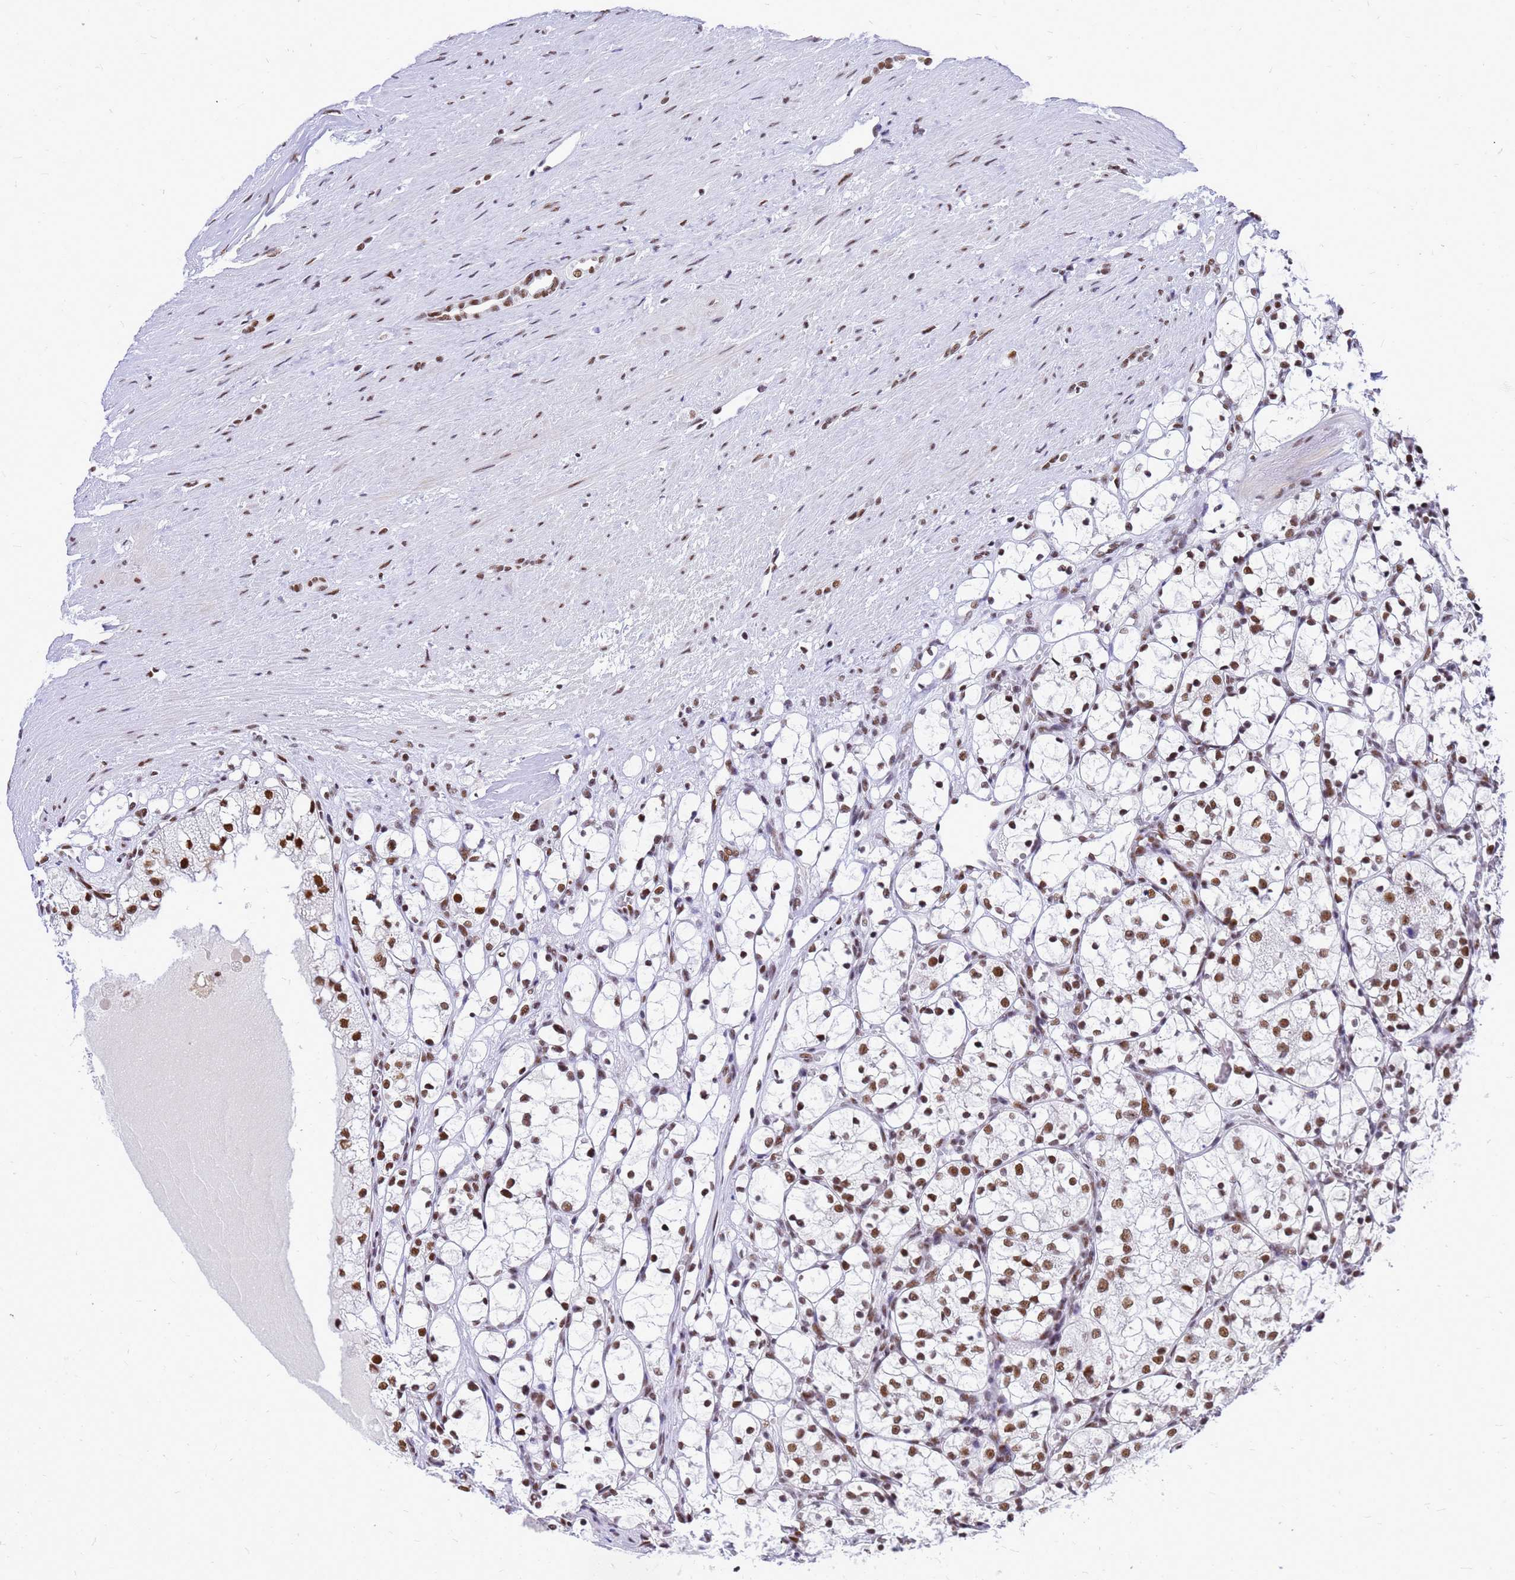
{"staining": {"intensity": "moderate", "quantity": ">75%", "location": "nuclear"}, "tissue": "renal cancer", "cell_type": "Tumor cells", "image_type": "cancer", "snomed": [{"axis": "morphology", "description": "Adenocarcinoma, NOS"}, {"axis": "topography", "description": "Kidney"}], "caption": "Immunohistochemistry of human adenocarcinoma (renal) displays medium levels of moderate nuclear staining in approximately >75% of tumor cells. (DAB (3,3'-diaminobenzidine) IHC, brown staining for protein, blue staining for nuclei).", "gene": "SART3", "patient": {"sex": "female", "age": 69}}